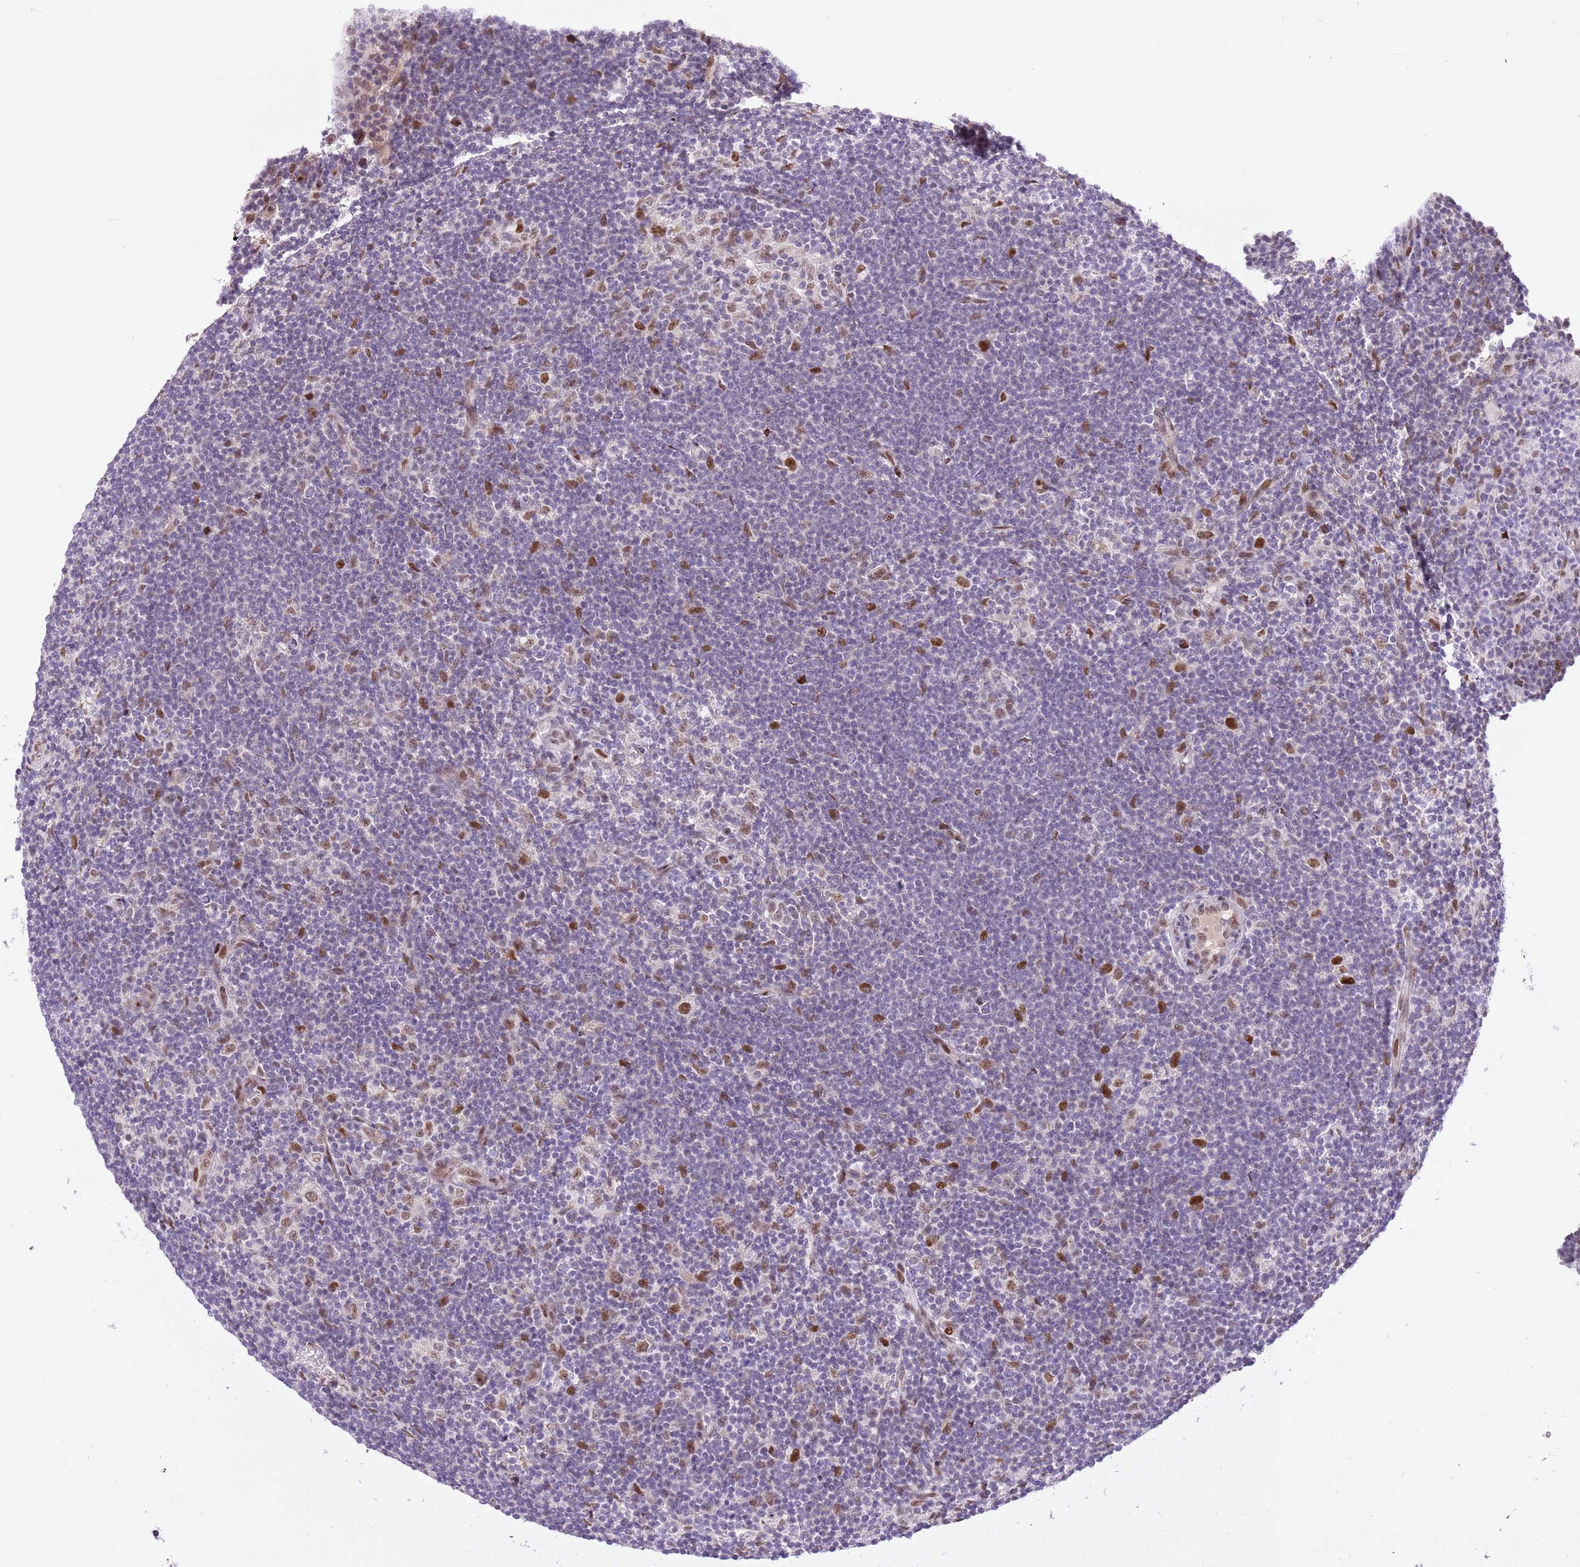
{"staining": {"intensity": "moderate", "quantity": ">75%", "location": "nuclear"}, "tissue": "lymphoma", "cell_type": "Tumor cells", "image_type": "cancer", "snomed": [{"axis": "morphology", "description": "Hodgkin's disease, NOS"}, {"axis": "topography", "description": "Lymph node"}], "caption": "Hodgkin's disease tissue reveals moderate nuclear staining in approximately >75% of tumor cells, visualized by immunohistochemistry.", "gene": "NACC2", "patient": {"sex": "female", "age": 57}}